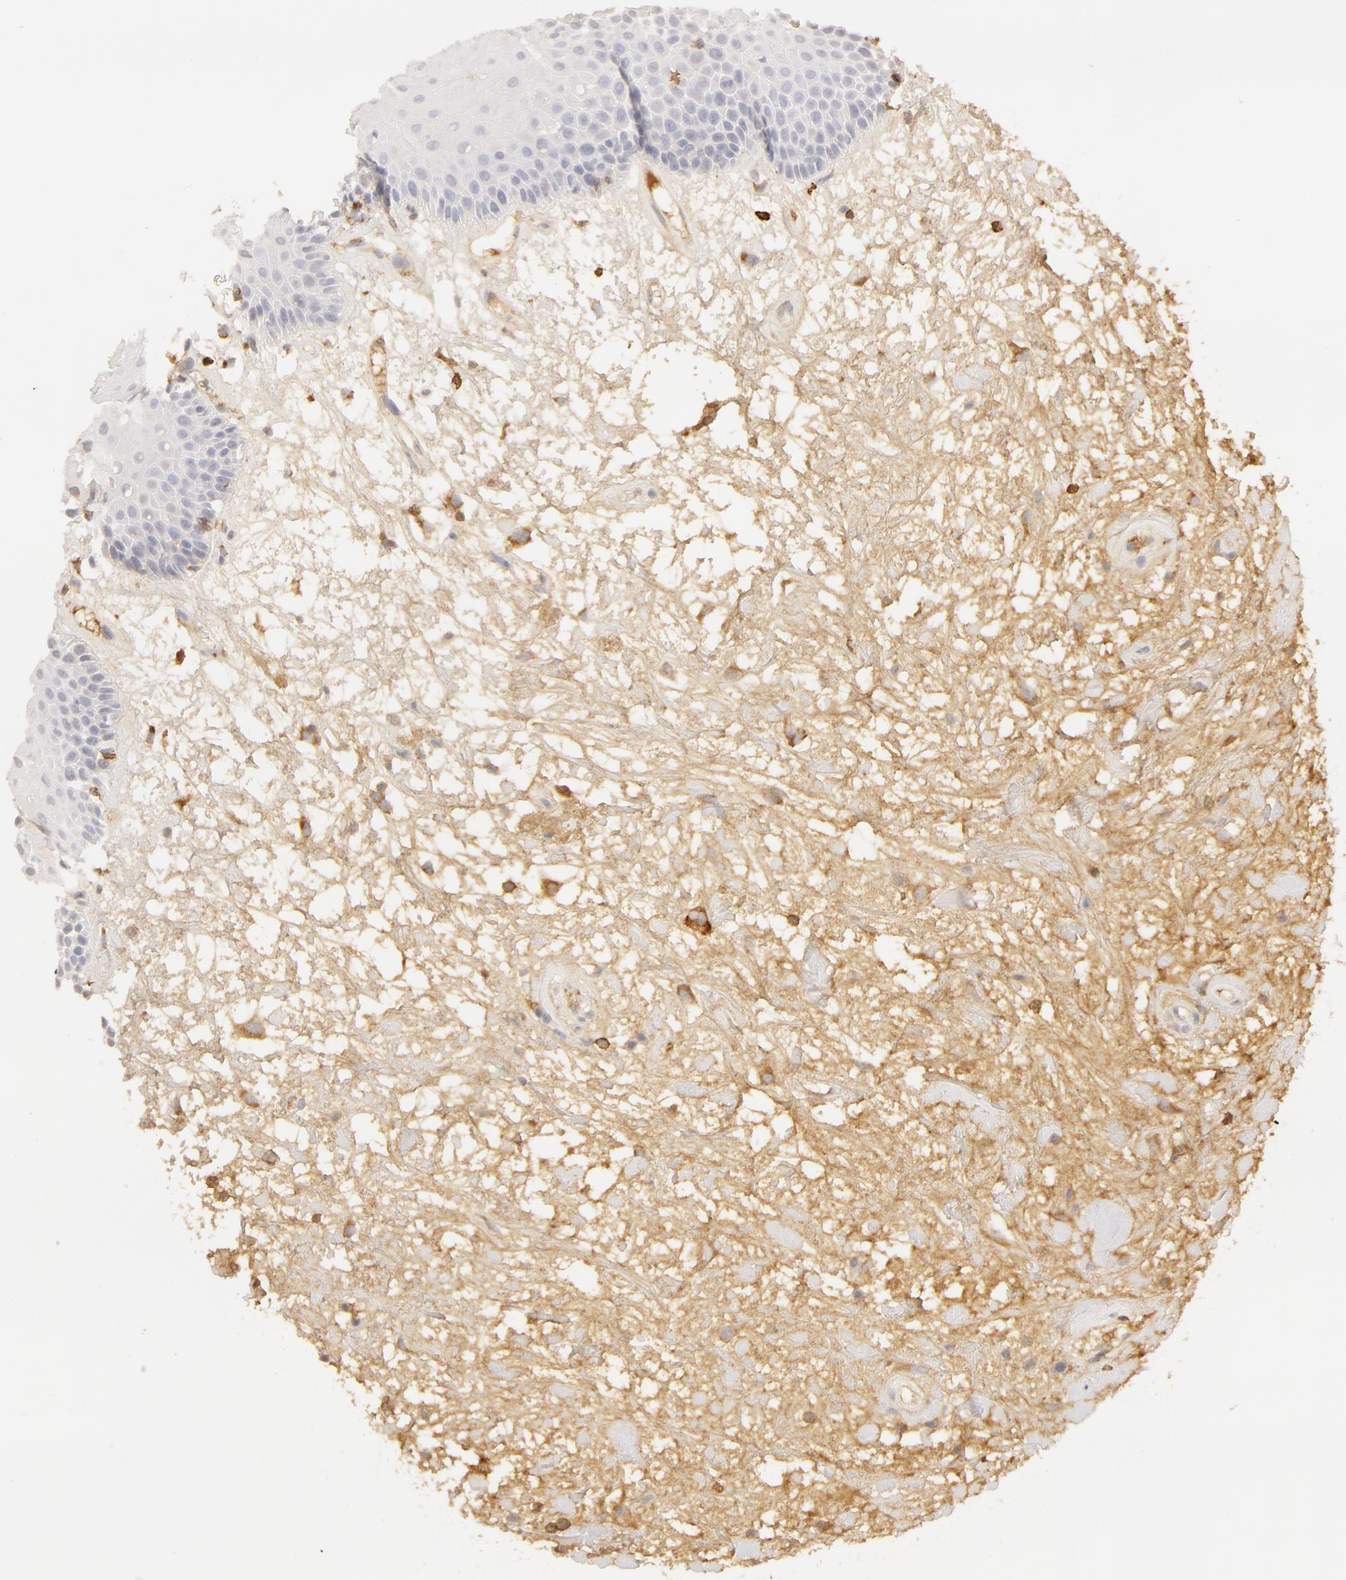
{"staining": {"intensity": "negative", "quantity": "none", "location": "none"}, "tissue": "oral mucosa", "cell_type": "Squamous epithelial cells", "image_type": "normal", "snomed": [{"axis": "morphology", "description": "Normal tissue, NOS"}, {"axis": "topography", "description": "Oral tissue"}], "caption": "DAB immunohistochemical staining of unremarkable oral mucosa demonstrates no significant expression in squamous epithelial cells.", "gene": "C1R", "patient": {"sex": "female", "age": 79}}